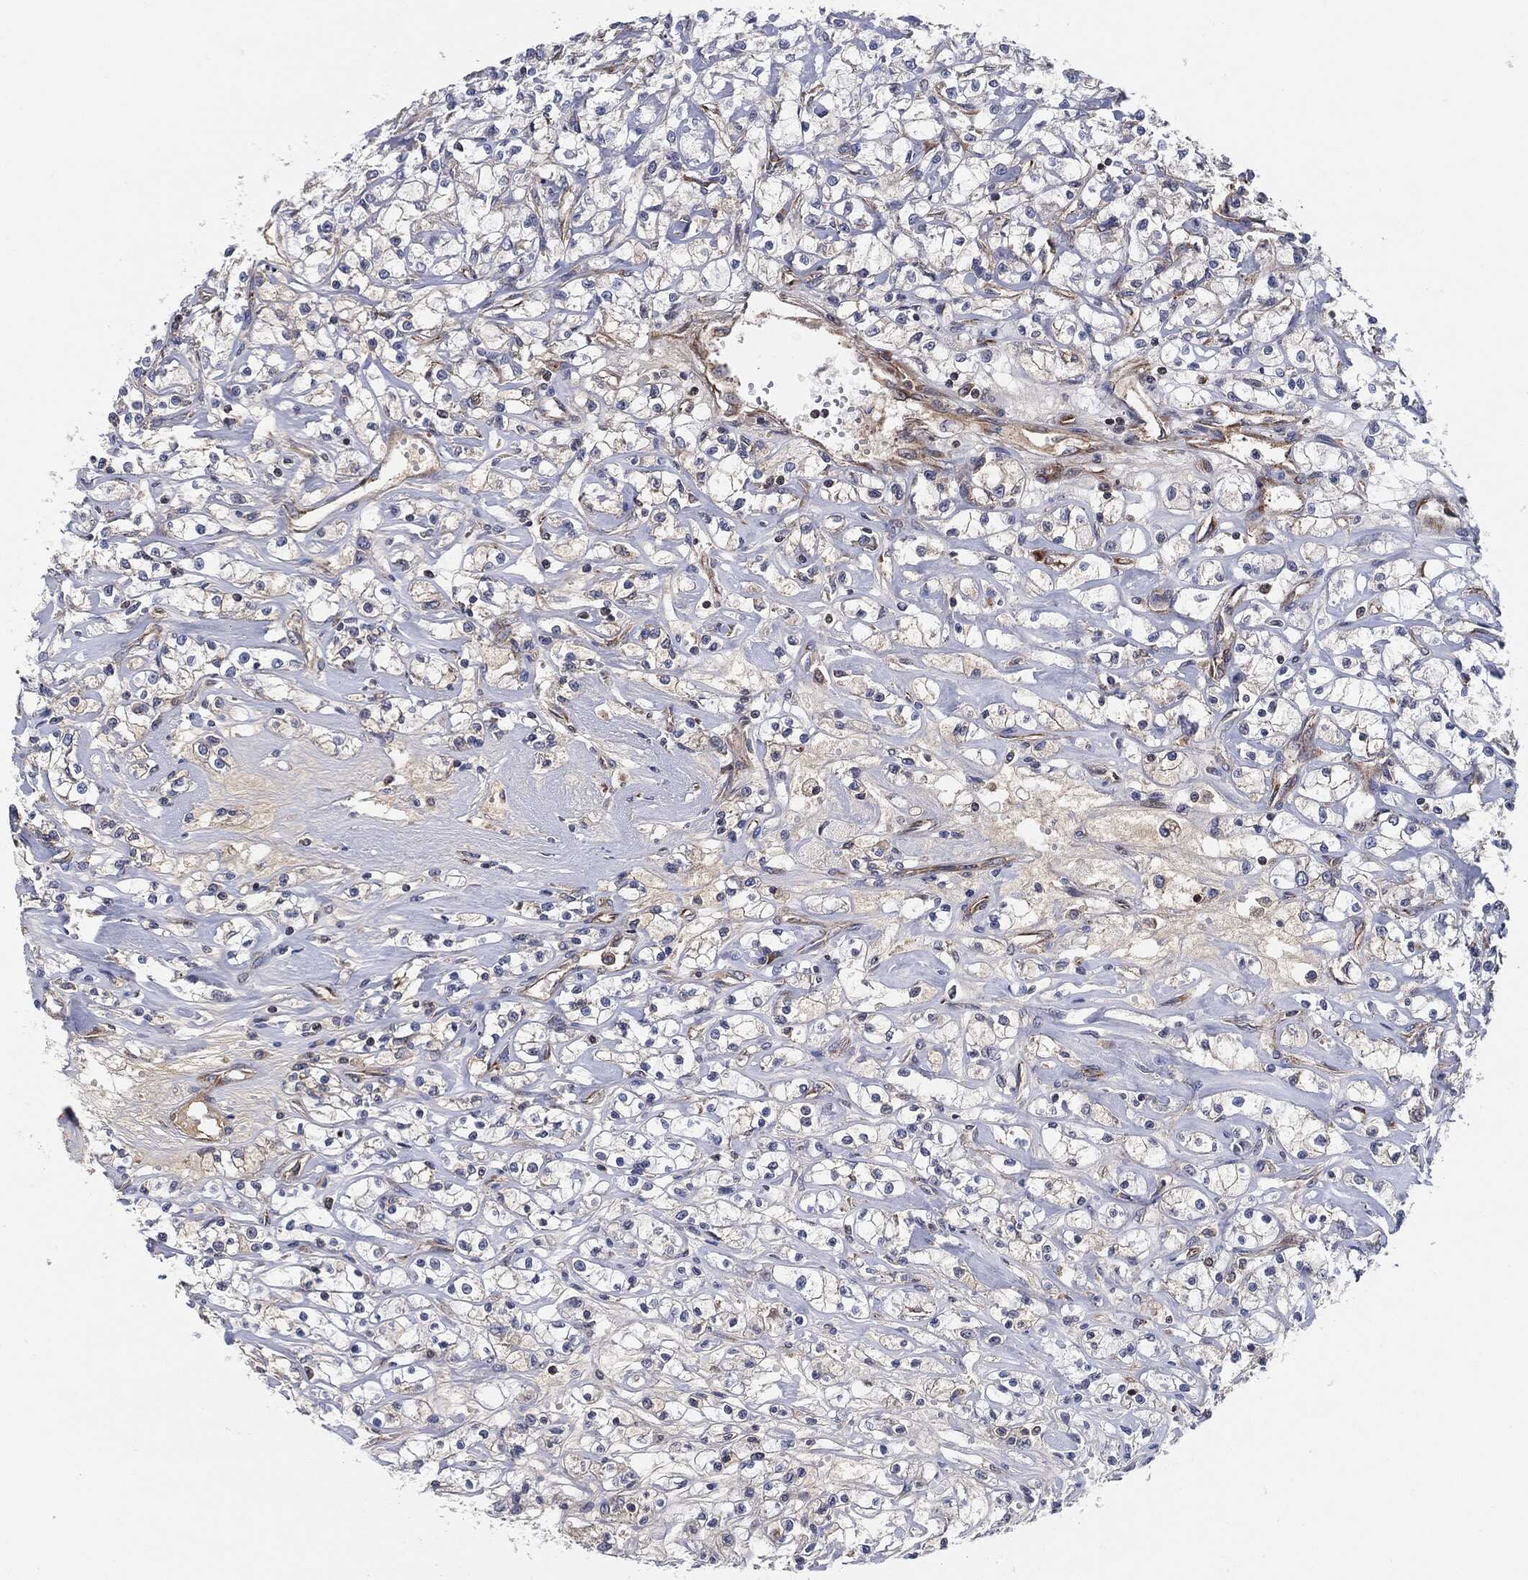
{"staining": {"intensity": "negative", "quantity": "none", "location": "none"}, "tissue": "renal cancer", "cell_type": "Tumor cells", "image_type": "cancer", "snomed": [{"axis": "morphology", "description": "Adenocarcinoma, NOS"}, {"axis": "topography", "description": "Kidney"}], "caption": "This is an immunohistochemistry (IHC) micrograph of adenocarcinoma (renal). There is no expression in tumor cells.", "gene": "EIF2S2", "patient": {"sex": "female", "age": 59}}